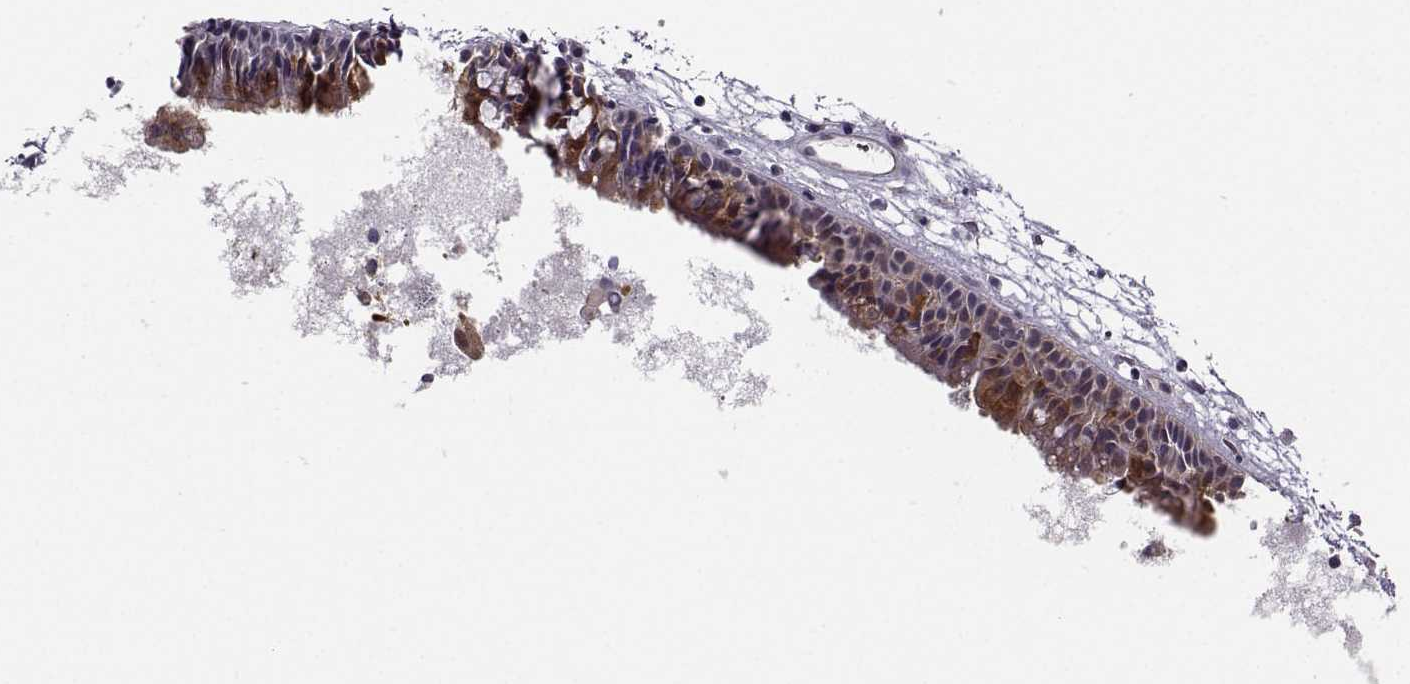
{"staining": {"intensity": "strong", "quantity": "<25%", "location": "cytoplasmic/membranous"}, "tissue": "nasopharynx", "cell_type": "Respiratory epithelial cells", "image_type": "normal", "snomed": [{"axis": "morphology", "description": "Normal tissue, NOS"}, {"axis": "topography", "description": "Nasopharynx"}], "caption": "Nasopharynx stained with DAB IHC shows medium levels of strong cytoplasmic/membranous expression in approximately <25% of respiratory epithelial cells.", "gene": "NQO1", "patient": {"sex": "male", "age": 61}}